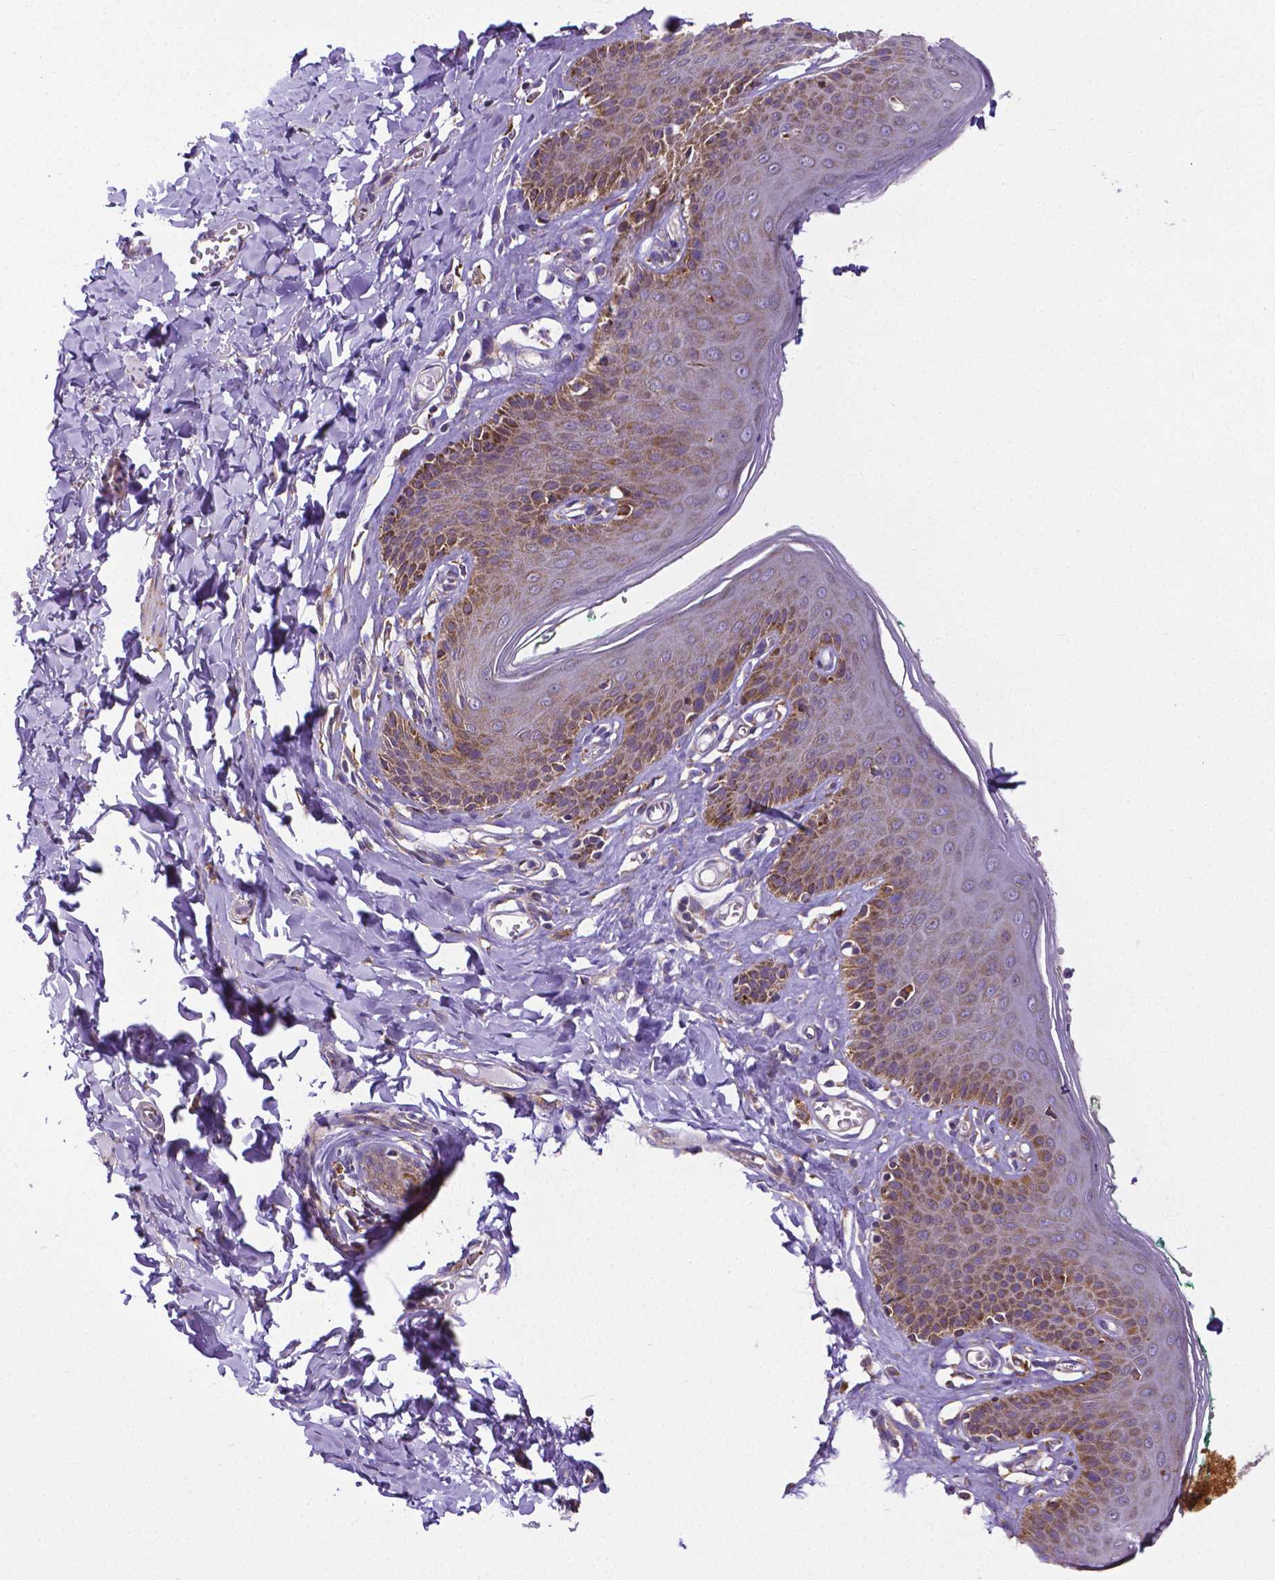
{"staining": {"intensity": "moderate", "quantity": "<25%", "location": "cytoplasmic/membranous"}, "tissue": "skin", "cell_type": "Epidermal cells", "image_type": "normal", "snomed": [{"axis": "morphology", "description": "Normal tissue, NOS"}, {"axis": "topography", "description": "Vulva"}, {"axis": "topography", "description": "Peripheral nerve tissue"}], "caption": "DAB immunohistochemical staining of benign skin exhibits moderate cytoplasmic/membranous protein positivity in approximately <25% of epidermal cells.", "gene": "MTDH", "patient": {"sex": "female", "age": 66}}